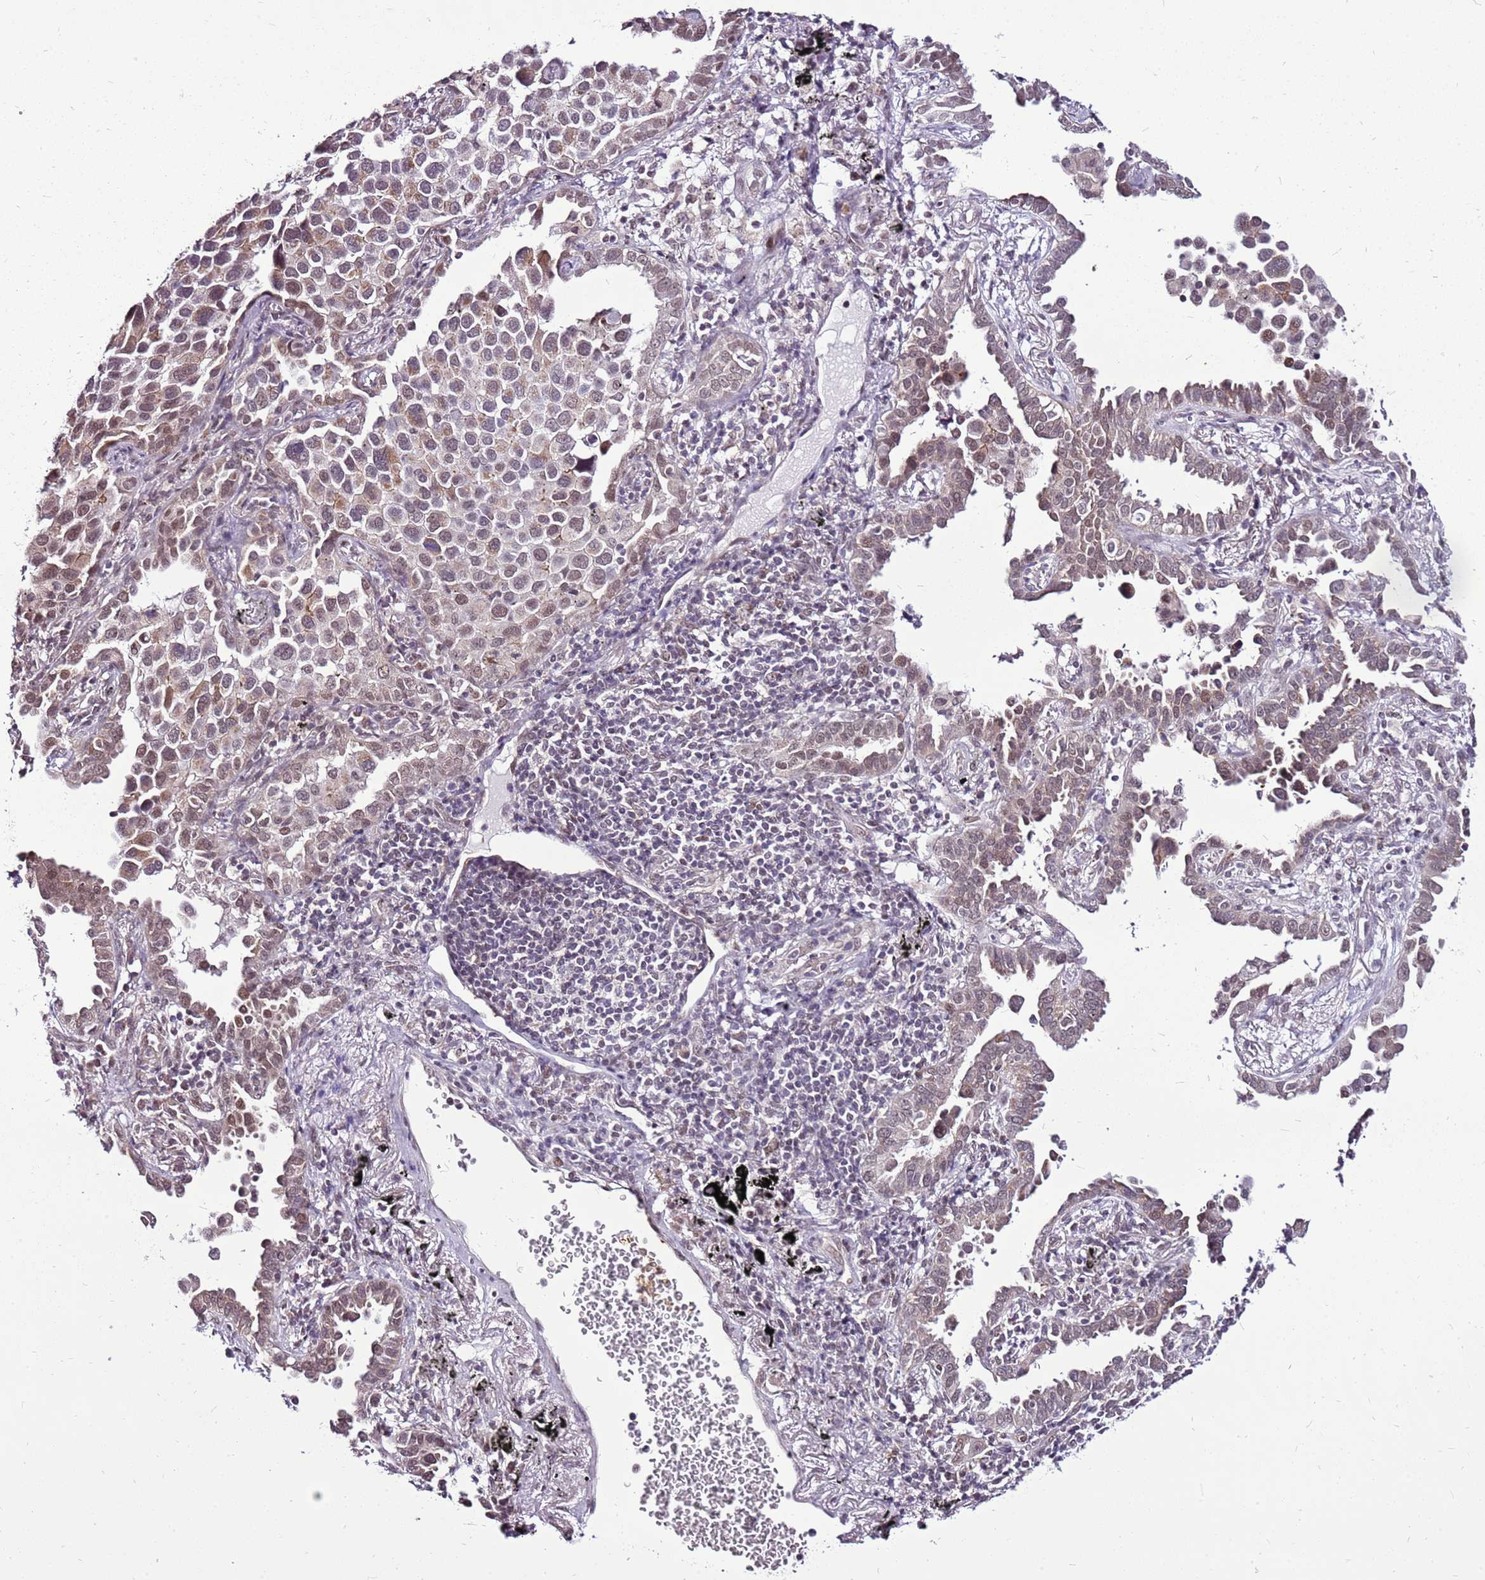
{"staining": {"intensity": "moderate", "quantity": ">75%", "location": "cytoplasmic/membranous,nuclear"}, "tissue": "lung cancer", "cell_type": "Tumor cells", "image_type": "cancer", "snomed": [{"axis": "morphology", "description": "Adenocarcinoma, NOS"}, {"axis": "topography", "description": "Lung"}], "caption": "Lung cancer tissue reveals moderate cytoplasmic/membranous and nuclear expression in about >75% of tumor cells, visualized by immunohistochemistry.", "gene": "CCDC166", "patient": {"sex": "male", "age": 67}}